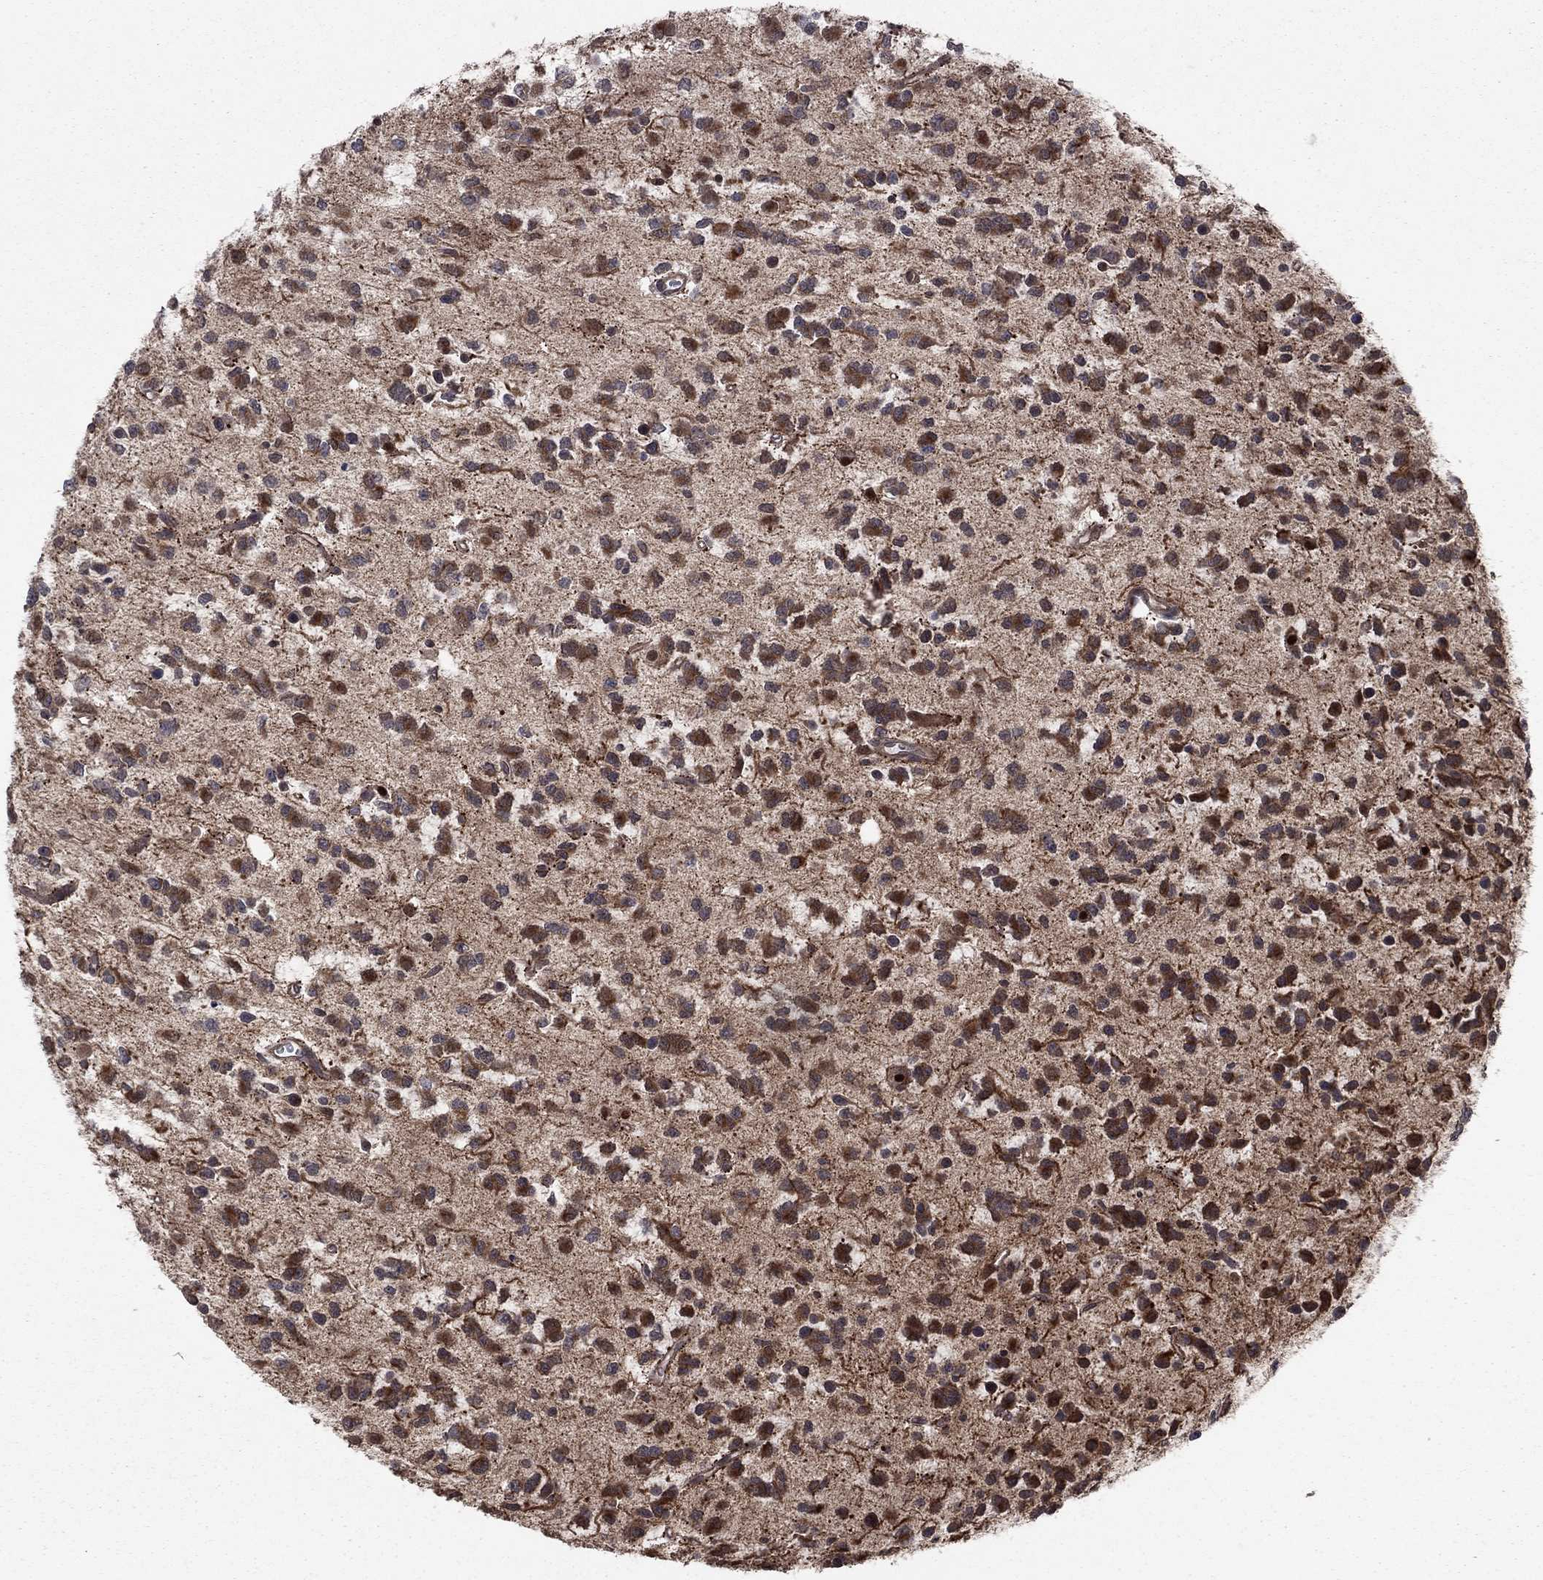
{"staining": {"intensity": "strong", "quantity": "25%-75%", "location": "cytoplasmic/membranous,nuclear"}, "tissue": "glioma", "cell_type": "Tumor cells", "image_type": "cancer", "snomed": [{"axis": "morphology", "description": "Glioma, malignant, Low grade"}, {"axis": "topography", "description": "Brain"}], "caption": "About 25%-75% of tumor cells in malignant glioma (low-grade) demonstrate strong cytoplasmic/membranous and nuclear protein positivity as visualized by brown immunohistochemical staining.", "gene": "PSMC1", "patient": {"sex": "female", "age": 45}}